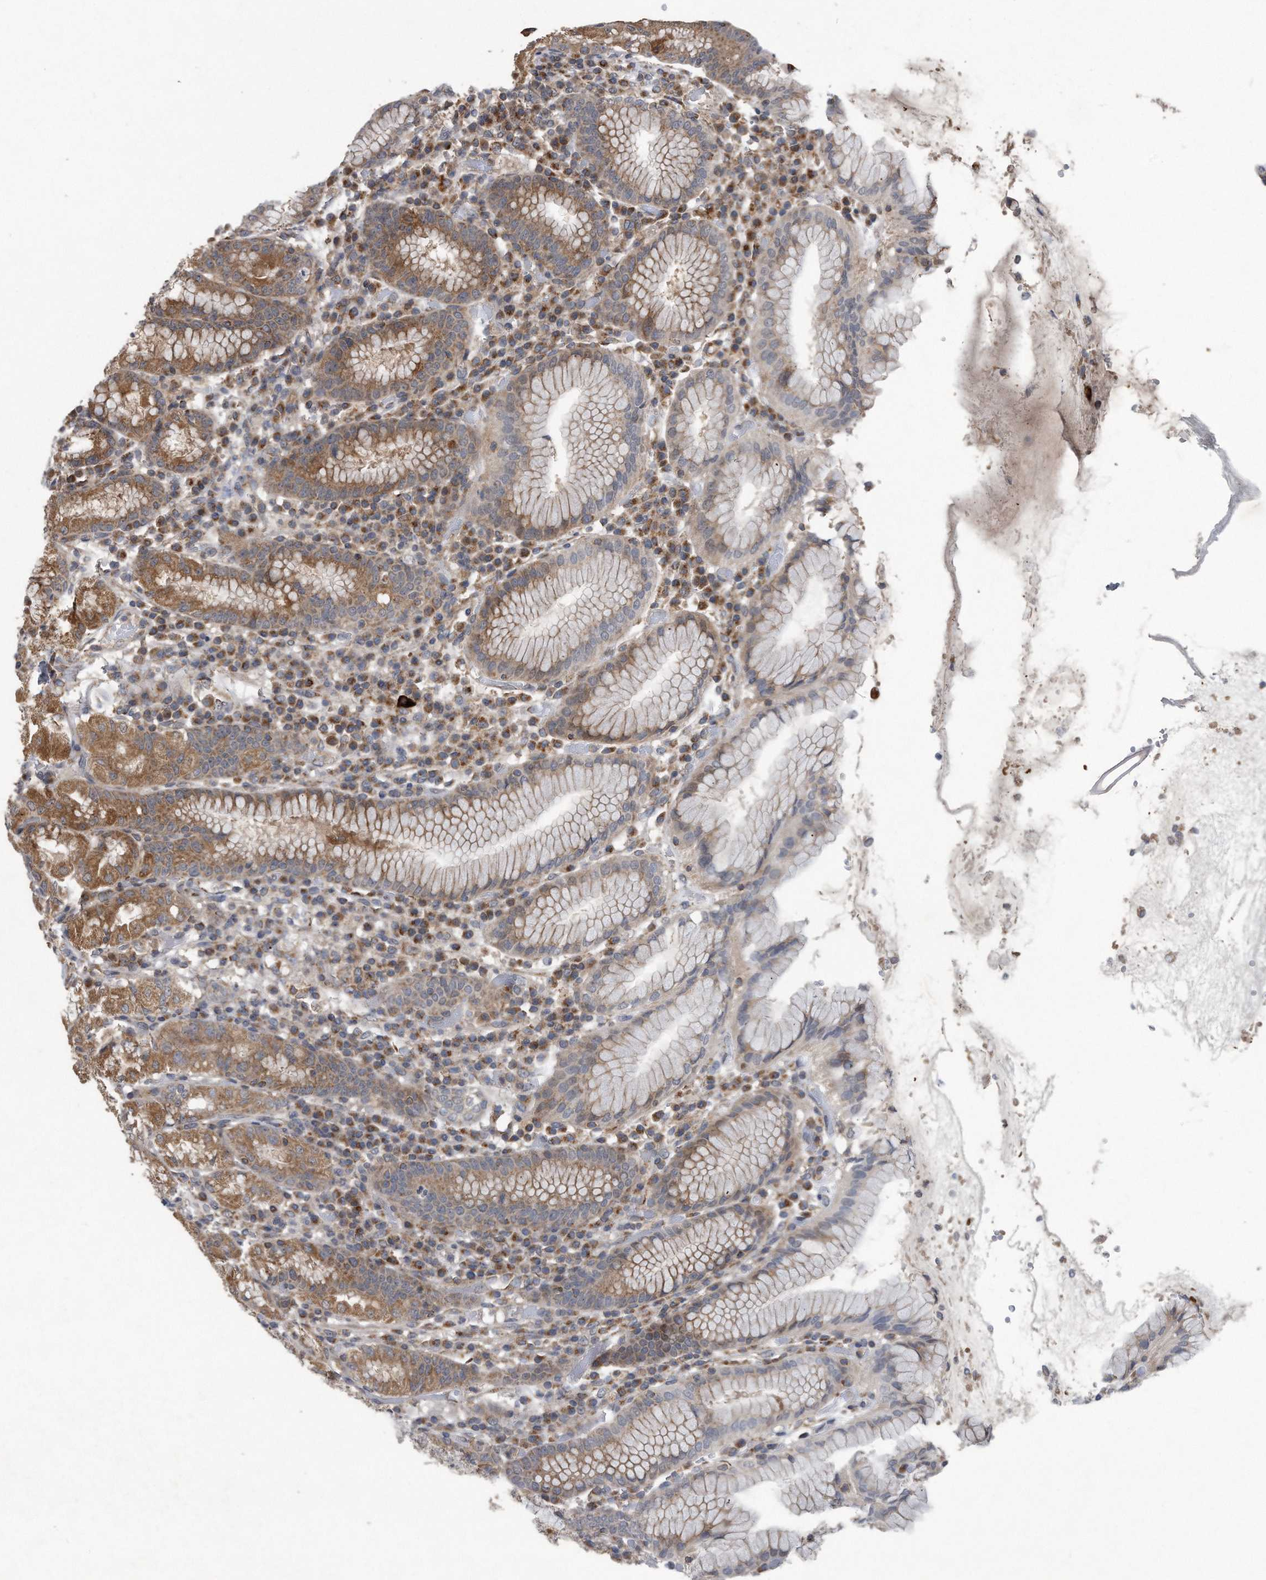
{"staining": {"intensity": "moderate", "quantity": "25%-75%", "location": "cytoplasmic/membranous"}, "tissue": "stomach", "cell_type": "Glandular cells", "image_type": "normal", "snomed": [{"axis": "morphology", "description": "Normal tissue, NOS"}, {"axis": "topography", "description": "Stomach"}, {"axis": "topography", "description": "Stomach, lower"}], "caption": "Immunohistochemistry (IHC) image of benign stomach stained for a protein (brown), which reveals medium levels of moderate cytoplasmic/membranous positivity in about 25%-75% of glandular cells.", "gene": "LYRM4", "patient": {"sex": "female", "age": 56}}